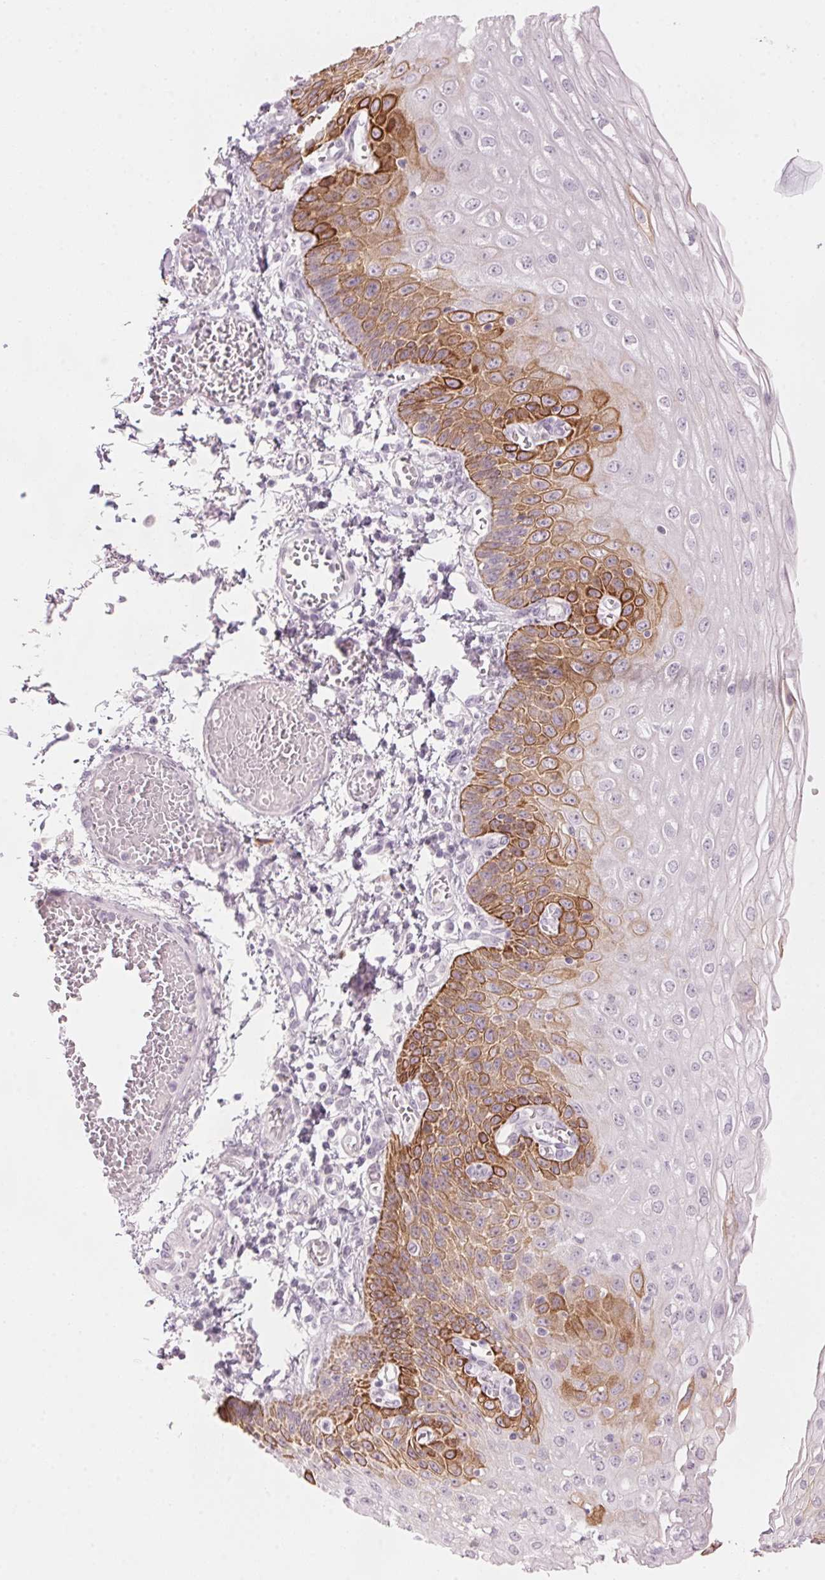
{"staining": {"intensity": "strong", "quantity": "25%-75%", "location": "cytoplasmic/membranous"}, "tissue": "esophagus", "cell_type": "Squamous epithelial cells", "image_type": "normal", "snomed": [{"axis": "morphology", "description": "Normal tissue, NOS"}, {"axis": "morphology", "description": "Adenocarcinoma, NOS"}, {"axis": "topography", "description": "Esophagus"}], "caption": "The histopathology image displays a brown stain indicating the presence of a protein in the cytoplasmic/membranous of squamous epithelial cells in esophagus.", "gene": "SCTR", "patient": {"sex": "male", "age": 81}}